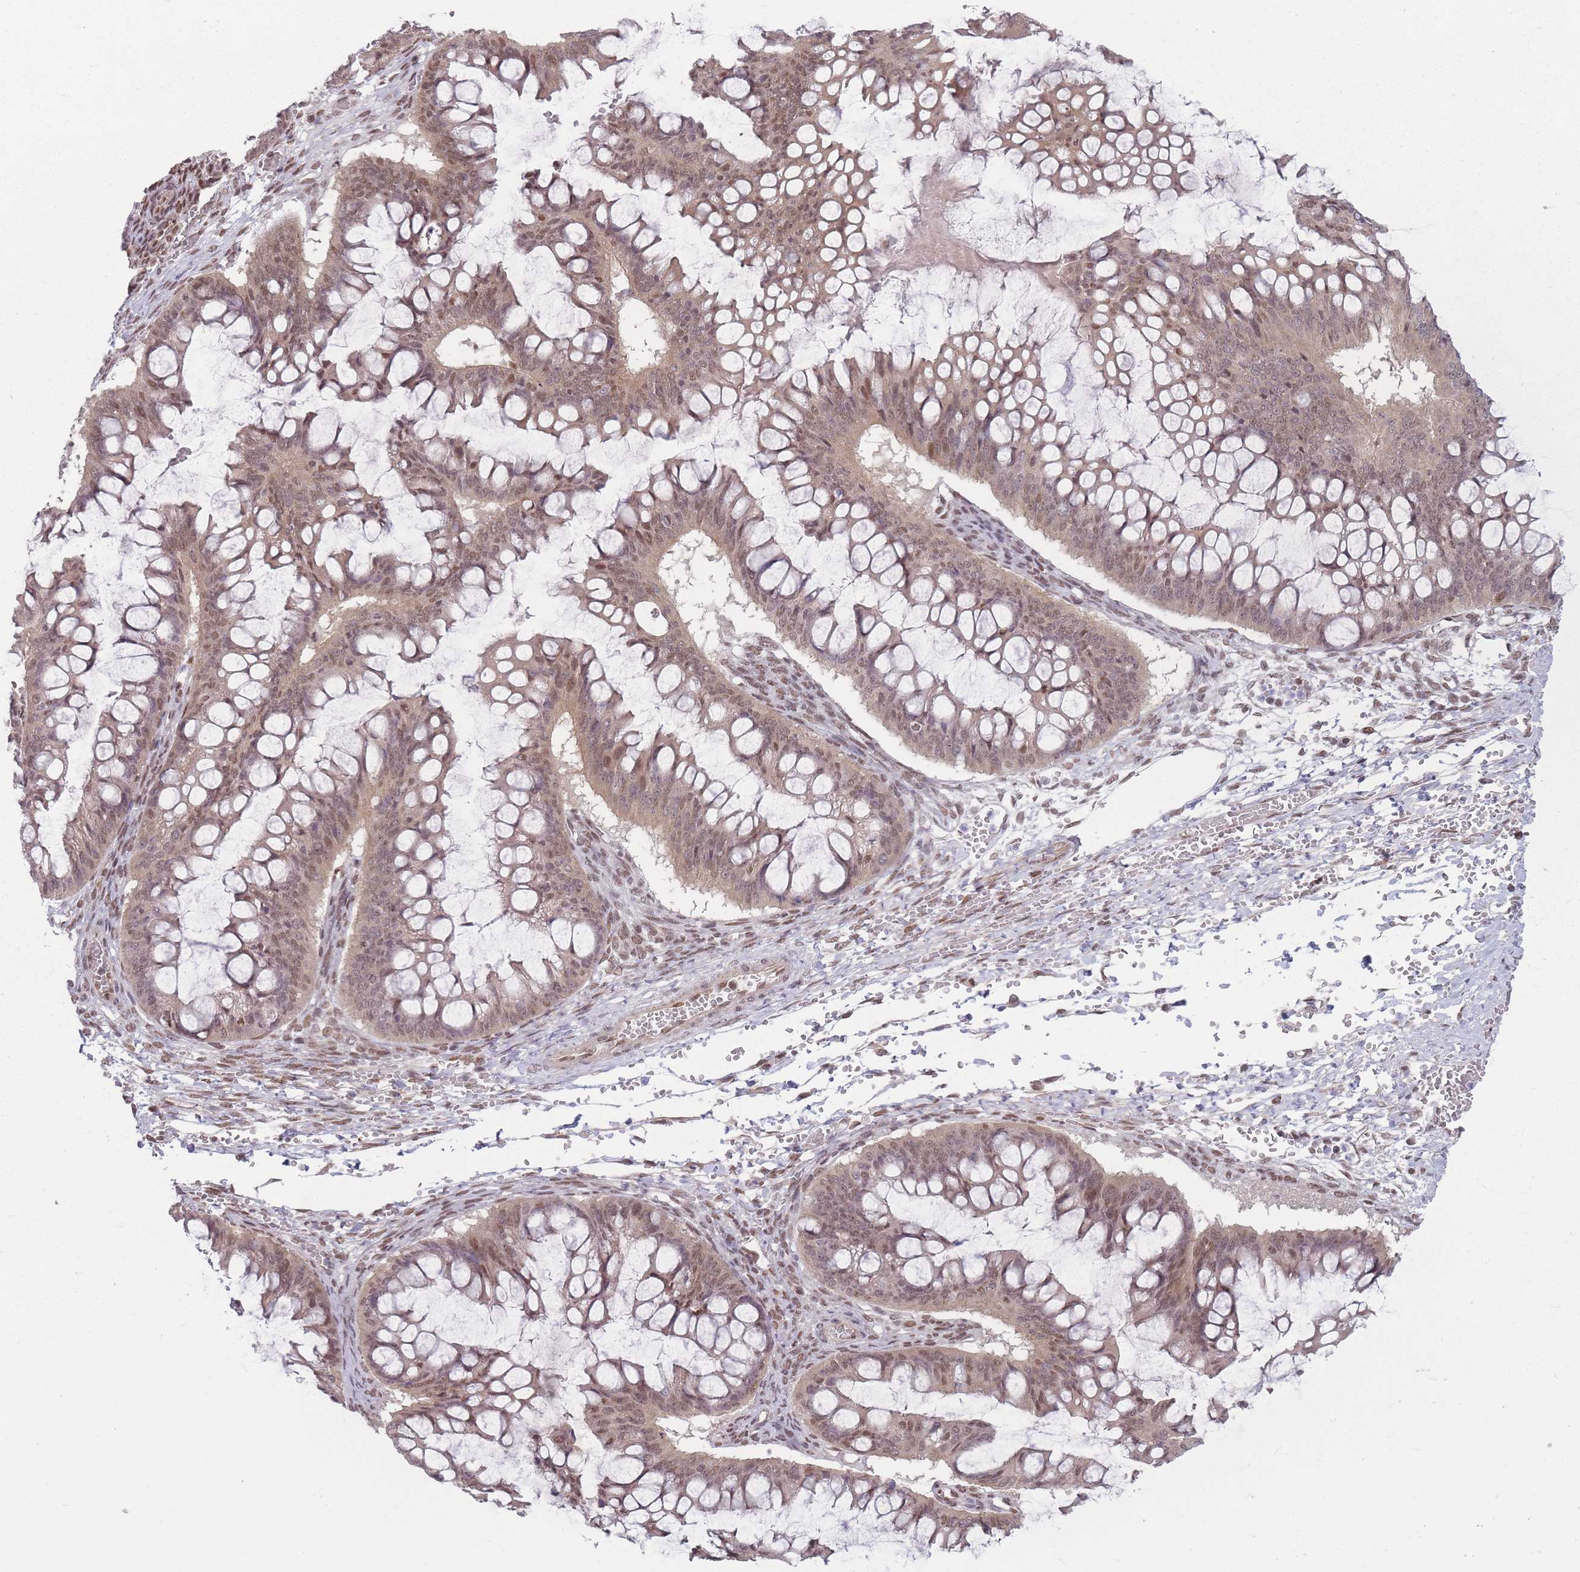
{"staining": {"intensity": "moderate", "quantity": ">75%", "location": "nuclear"}, "tissue": "ovarian cancer", "cell_type": "Tumor cells", "image_type": "cancer", "snomed": [{"axis": "morphology", "description": "Cystadenocarcinoma, mucinous, NOS"}, {"axis": "topography", "description": "Ovary"}], "caption": "Mucinous cystadenocarcinoma (ovarian) stained for a protein displays moderate nuclear positivity in tumor cells.", "gene": "SH3BGRL2", "patient": {"sex": "female", "age": 73}}